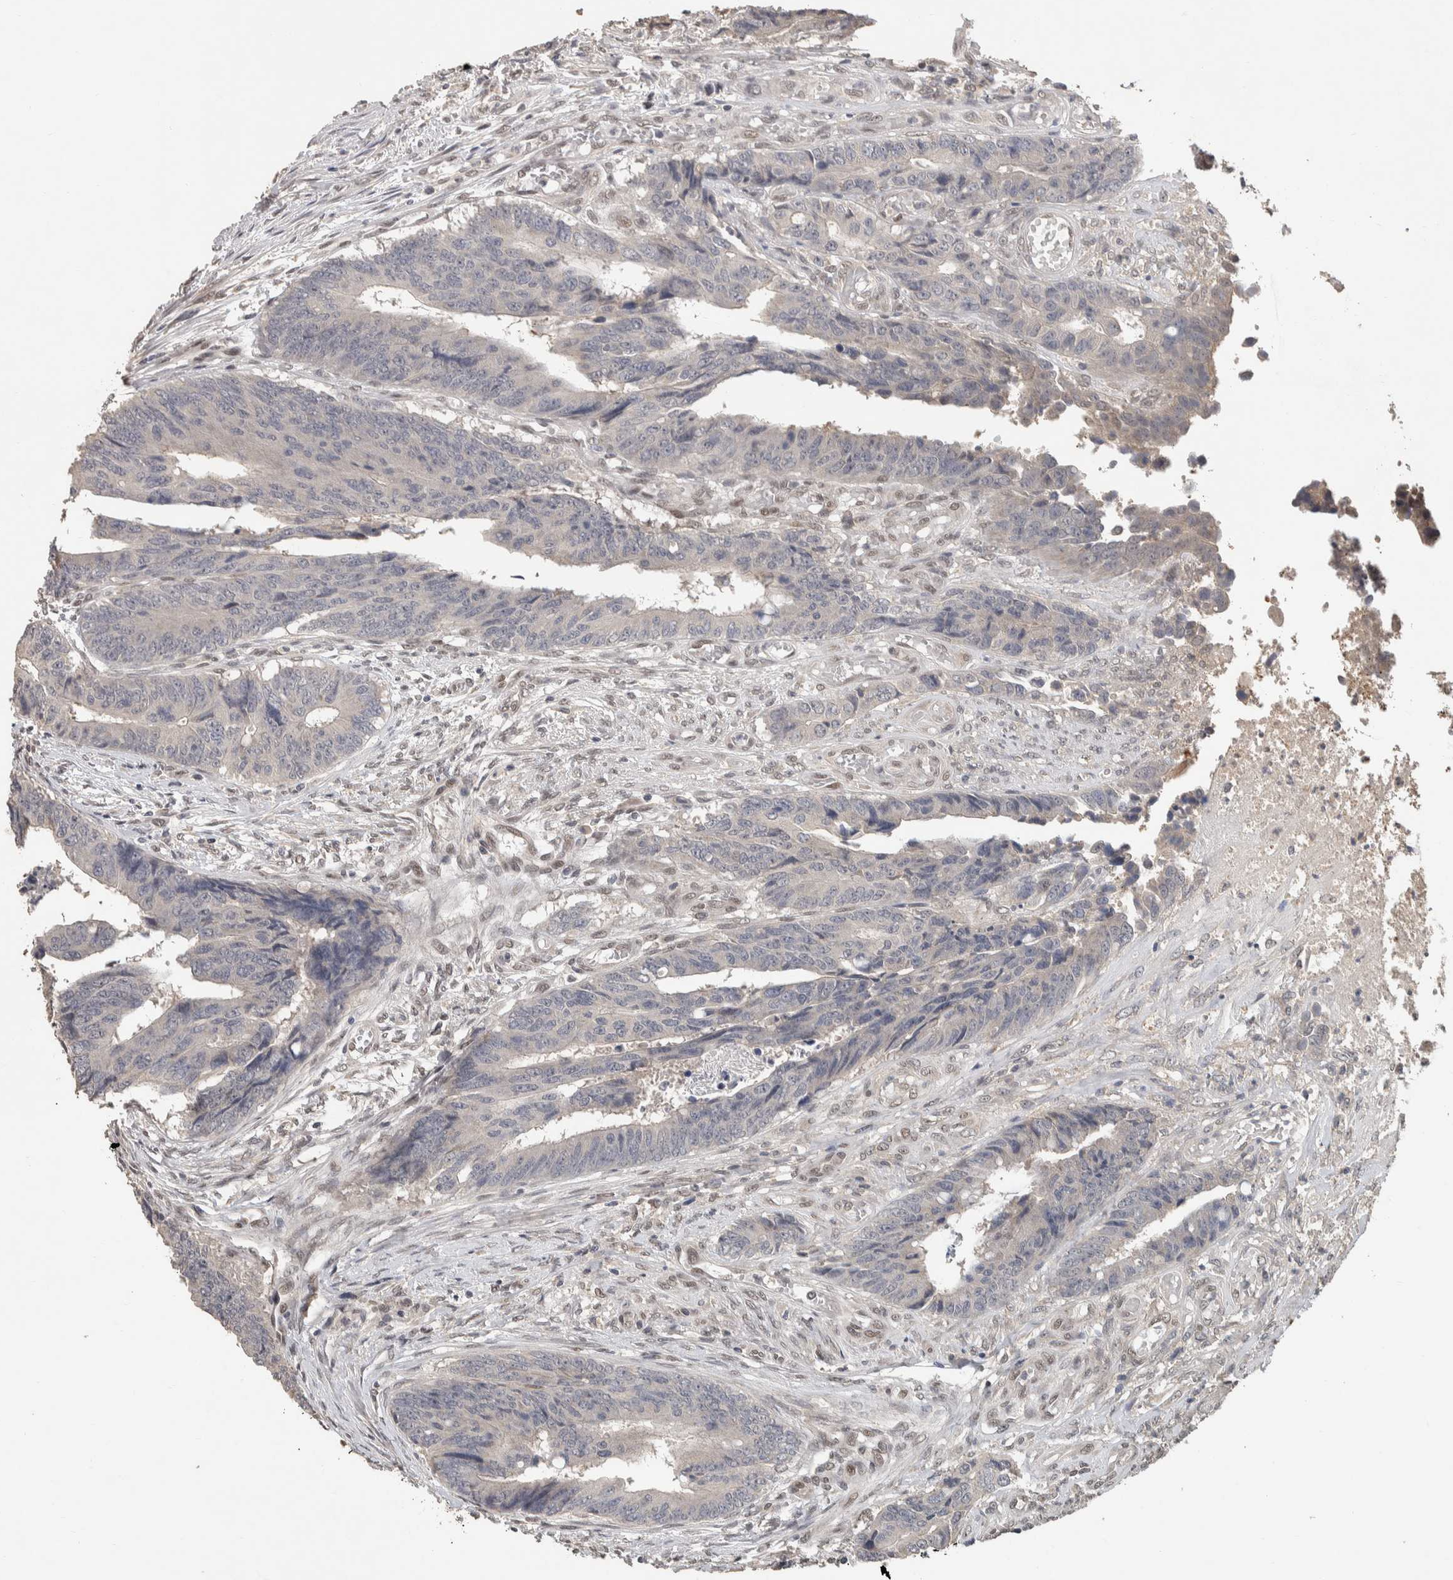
{"staining": {"intensity": "negative", "quantity": "none", "location": "none"}, "tissue": "colorectal cancer", "cell_type": "Tumor cells", "image_type": "cancer", "snomed": [{"axis": "morphology", "description": "Adenocarcinoma, NOS"}, {"axis": "topography", "description": "Rectum"}], "caption": "This is an immunohistochemistry photomicrograph of human colorectal adenocarcinoma. There is no positivity in tumor cells.", "gene": "CYSRT1", "patient": {"sex": "male", "age": 84}}